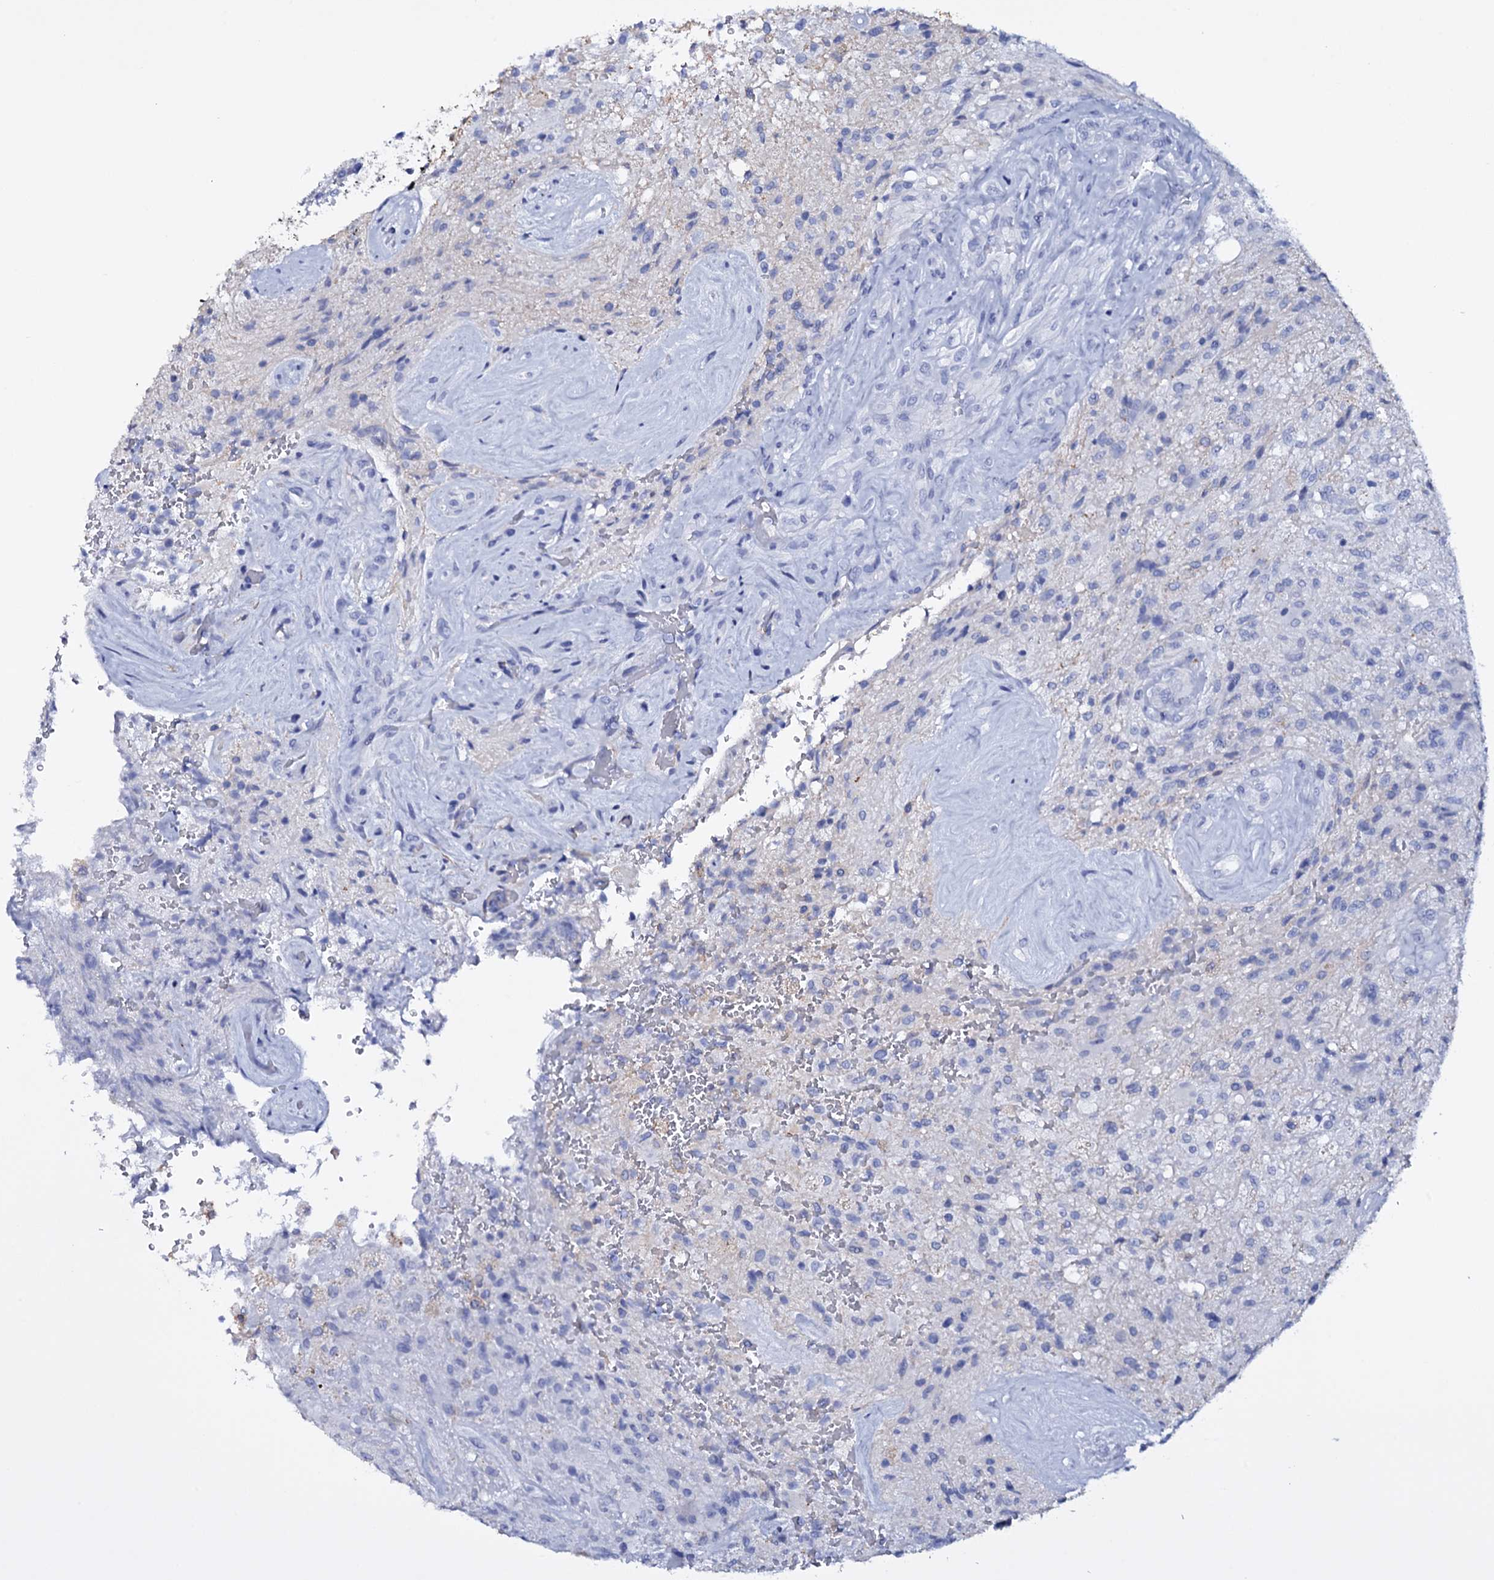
{"staining": {"intensity": "negative", "quantity": "none", "location": "none"}, "tissue": "glioma", "cell_type": "Tumor cells", "image_type": "cancer", "snomed": [{"axis": "morphology", "description": "Glioma, malignant, High grade"}, {"axis": "topography", "description": "Brain"}], "caption": "Immunohistochemistry (IHC) micrograph of malignant glioma (high-grade) stained for a protein (brown), which shows no expression in tumor cells.", "gene": "ITPRID2", "patient": {"sex": "male", "age": 56}}